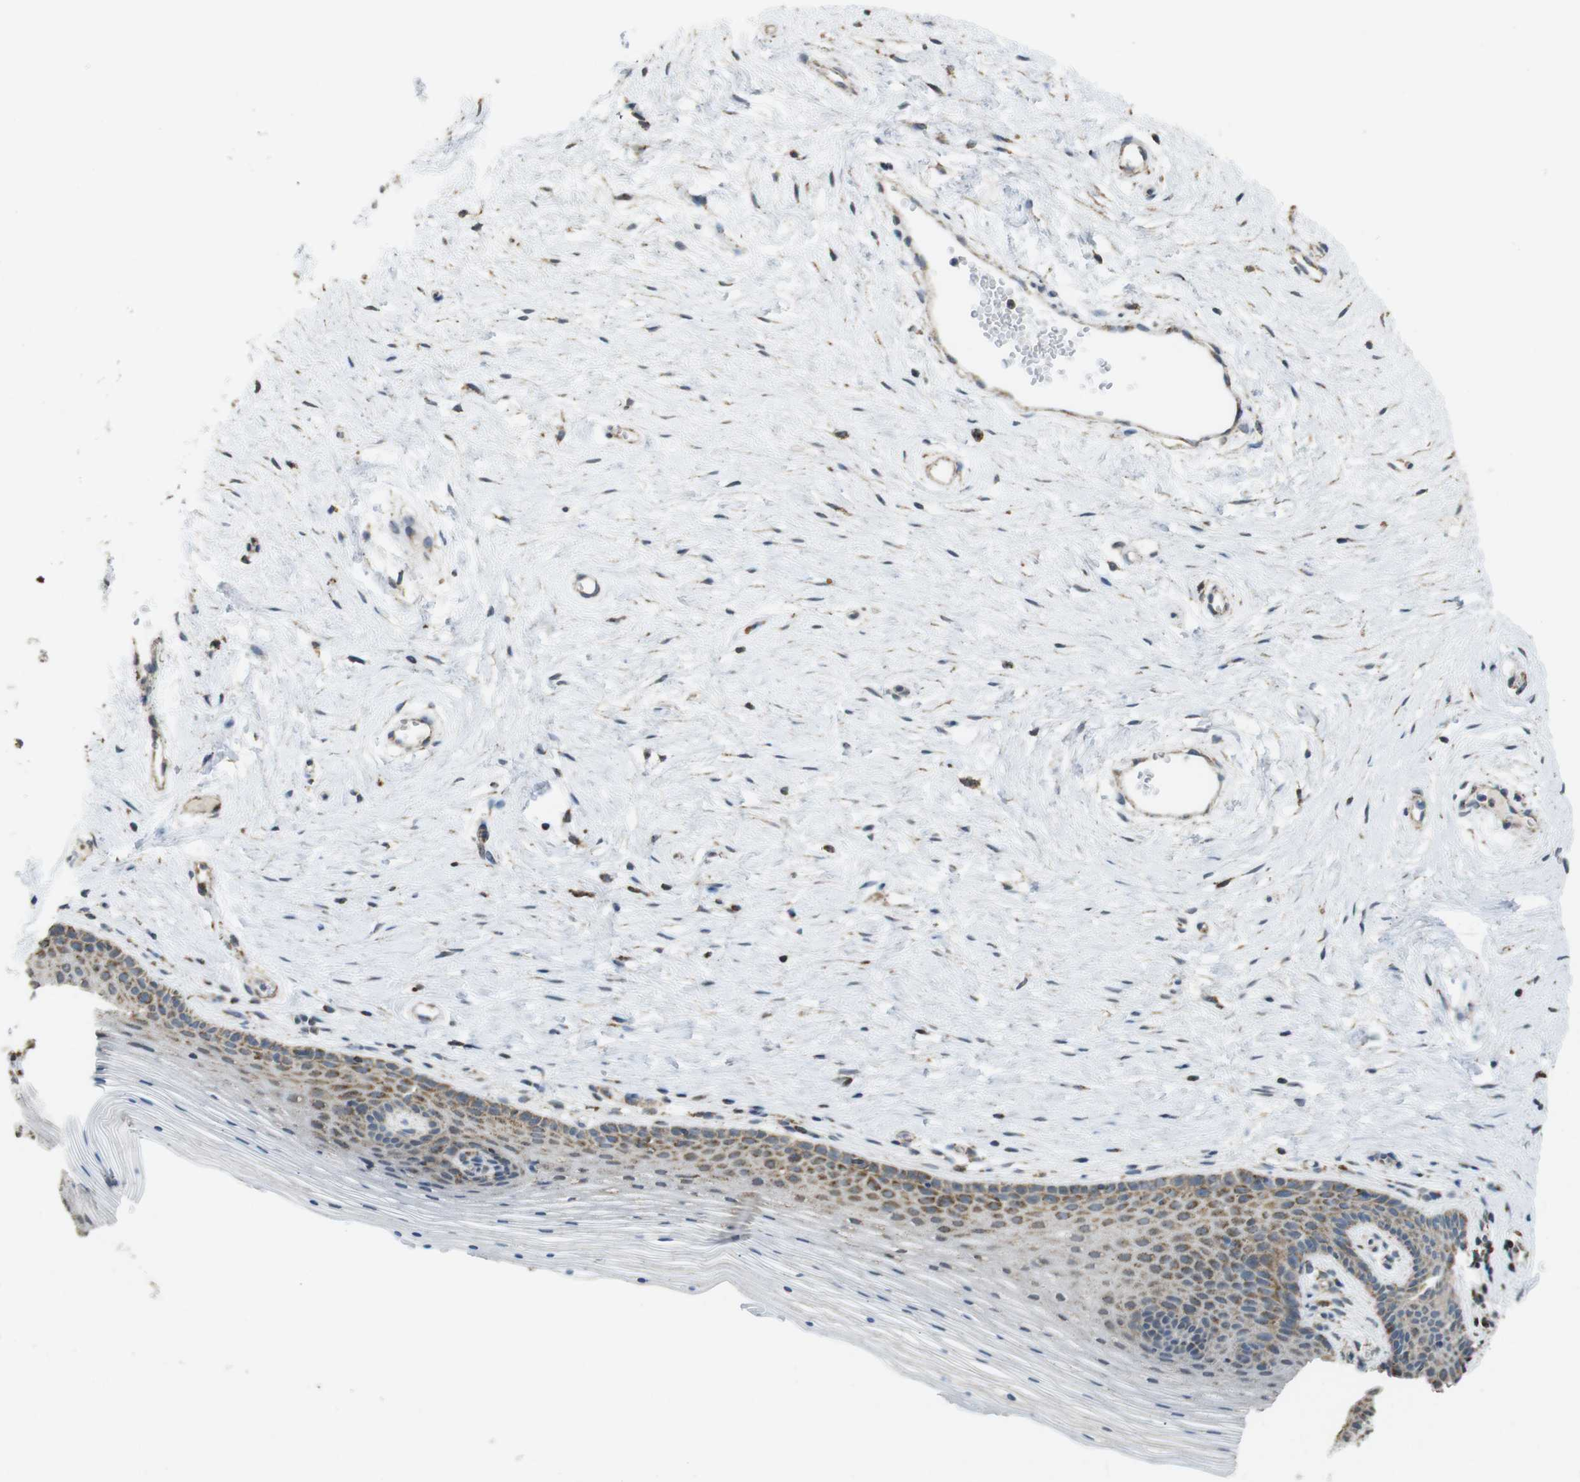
{"staining": {"intensity": "moderate", "quantity": "25%-75%", "location": "cytoplasmic/membranous"}, "tissue": "vagina", "cell_type": "Squamous epithelial cells", "image_type": "normal", "snomed": [{"axis": "morphology", "description": "Normal tissue, NOS"}, {"axis": "topography", "description": "Vagina"}], "caption": "Immunohistochemical staining of benign human vagina exhibits moderate cytoplasmic/membranous protein expression in about 25%-75% of squamous epithelial cells. Nuclei are stained in blue.", "gene": "CALHM2", "patient": {"sex": "female", "age": 32}}